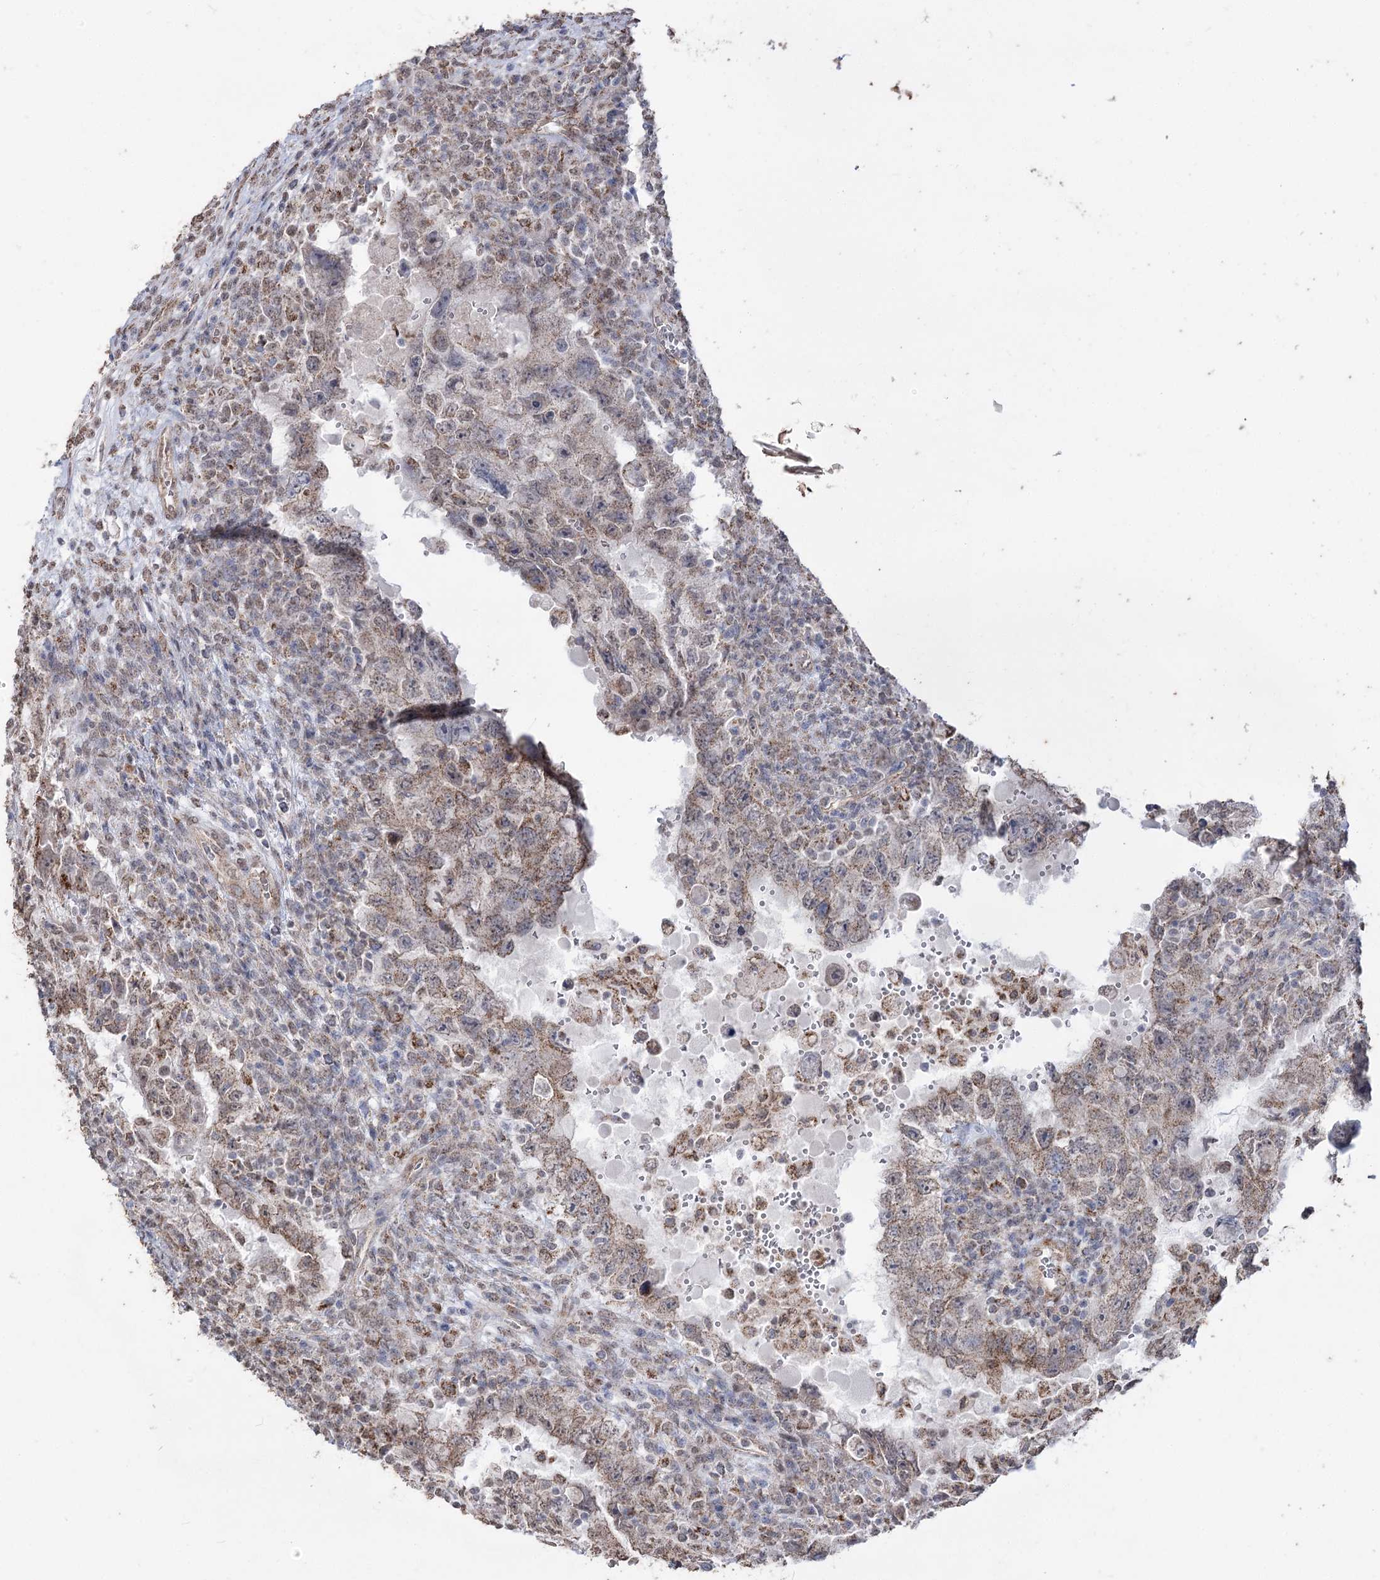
{"staining": {"intensity": "weak", "quantity": ">75%", "location": "cytoplasmic/membranous"}, "tissue": "testis cancer", "cell_type": "Tumor cells", "image_type": "cancer", "snomed": [{"axis": "morphology", "description": "Carcinoma, Embryonal, NOS"}, {"axis": "topography", "description": "Testis"}], "caption": "Testis embryonal carcinoma stained with a protein marker exhibits weak staining in tumor cells.", "gene": "ZSCAN23", "patient": {"sex": "male", "age": 26}}